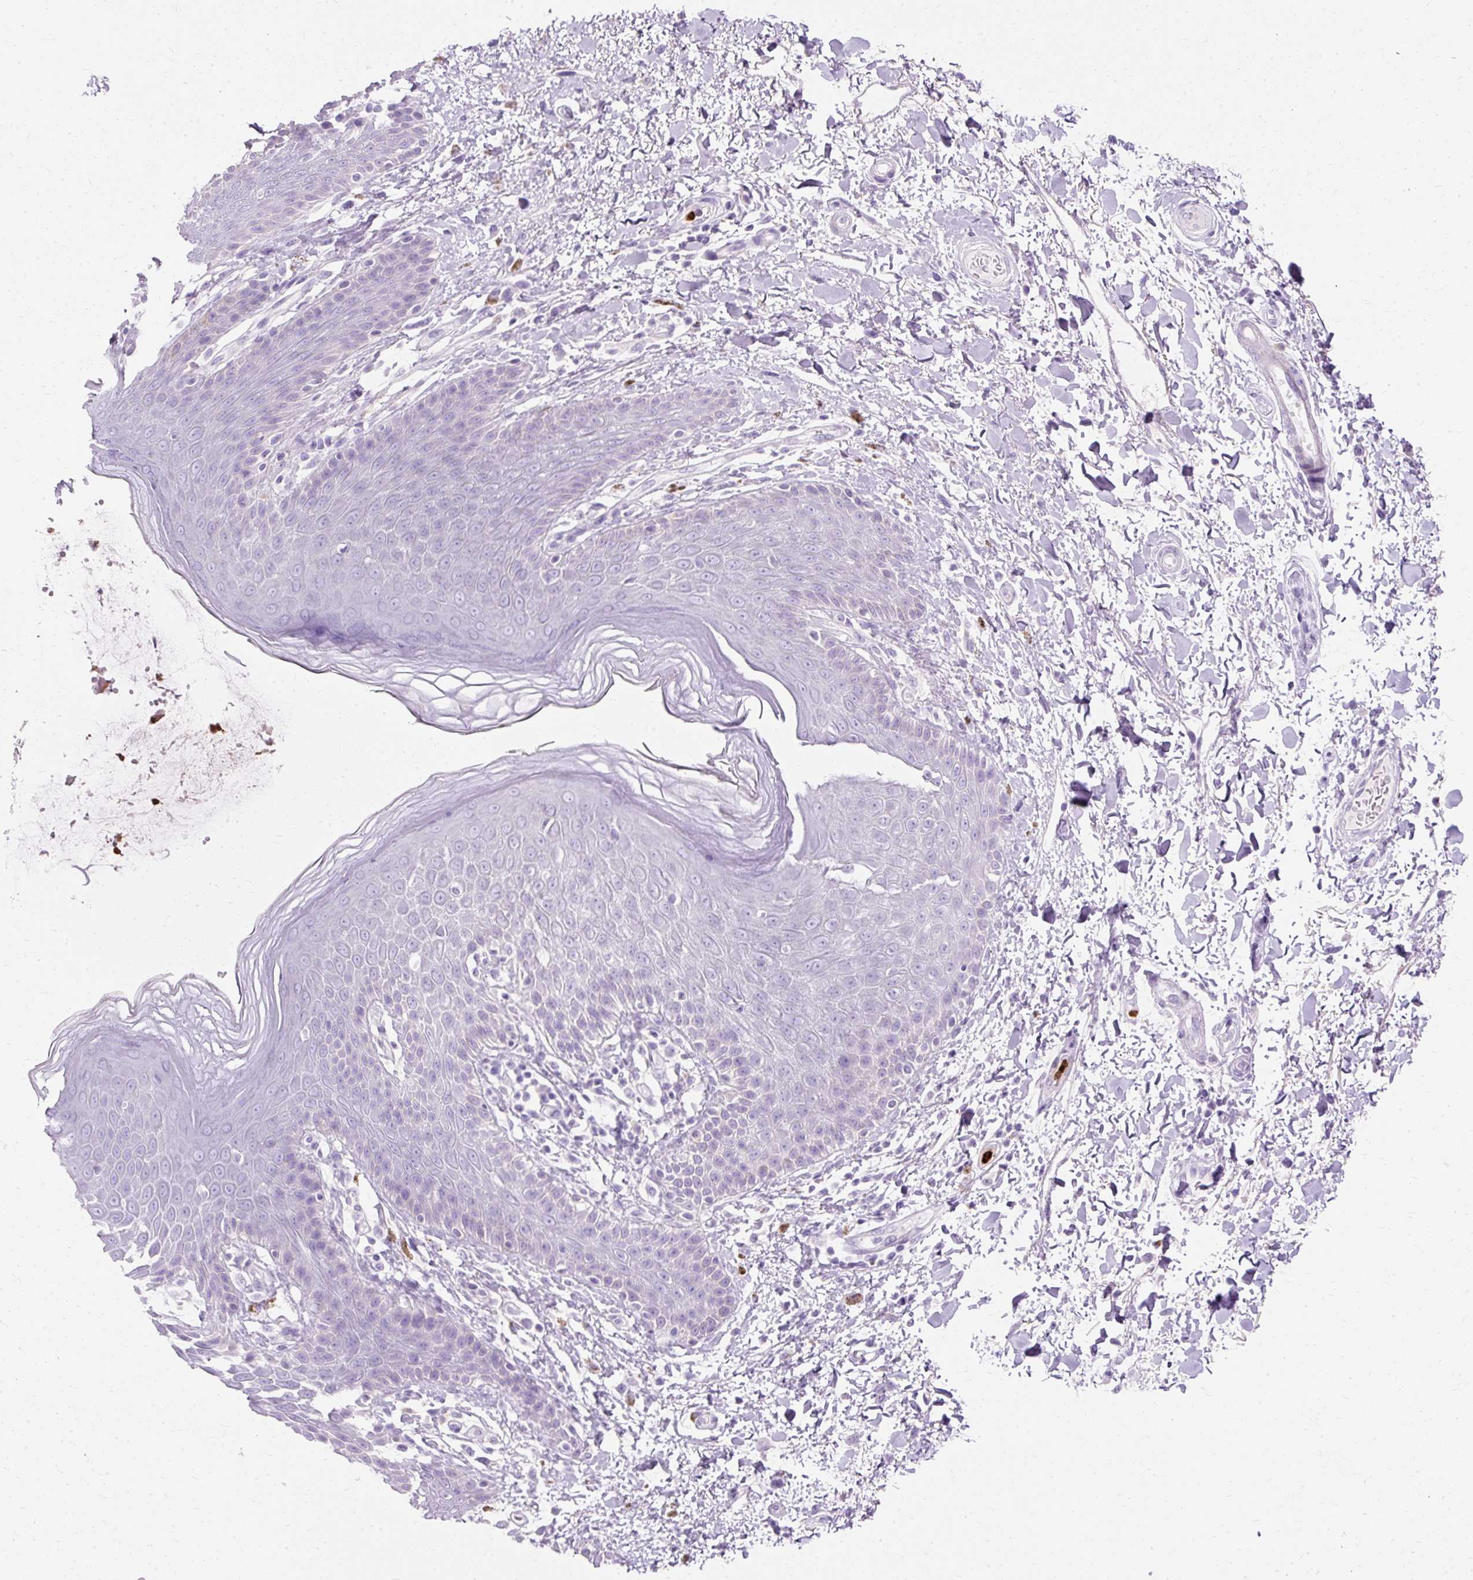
{"staining": {"intensity": "moderate", "quantity": "<25%", "location": "cytoplasmic/membranous"}, "tissue": "skin", "cell_type": "Epidermal cells", "image_type": "normal", "snomed": [{"axis": "morphology", "description": "Normal tissue, NOS"}, {"axis": "topography", "description": "Peripheral nerve tissue"}], "caption": "A brown stain labels moderate cytoplasmic/membranous staining of a protein in epidermal cells of unremarkable human skin. (DAB (3,3'-diaminobenzidine) IHC with brightfield microscopy, high magnification).", "gene": "DEFA1B", "patient": {"sex": "male", "age": 51}}